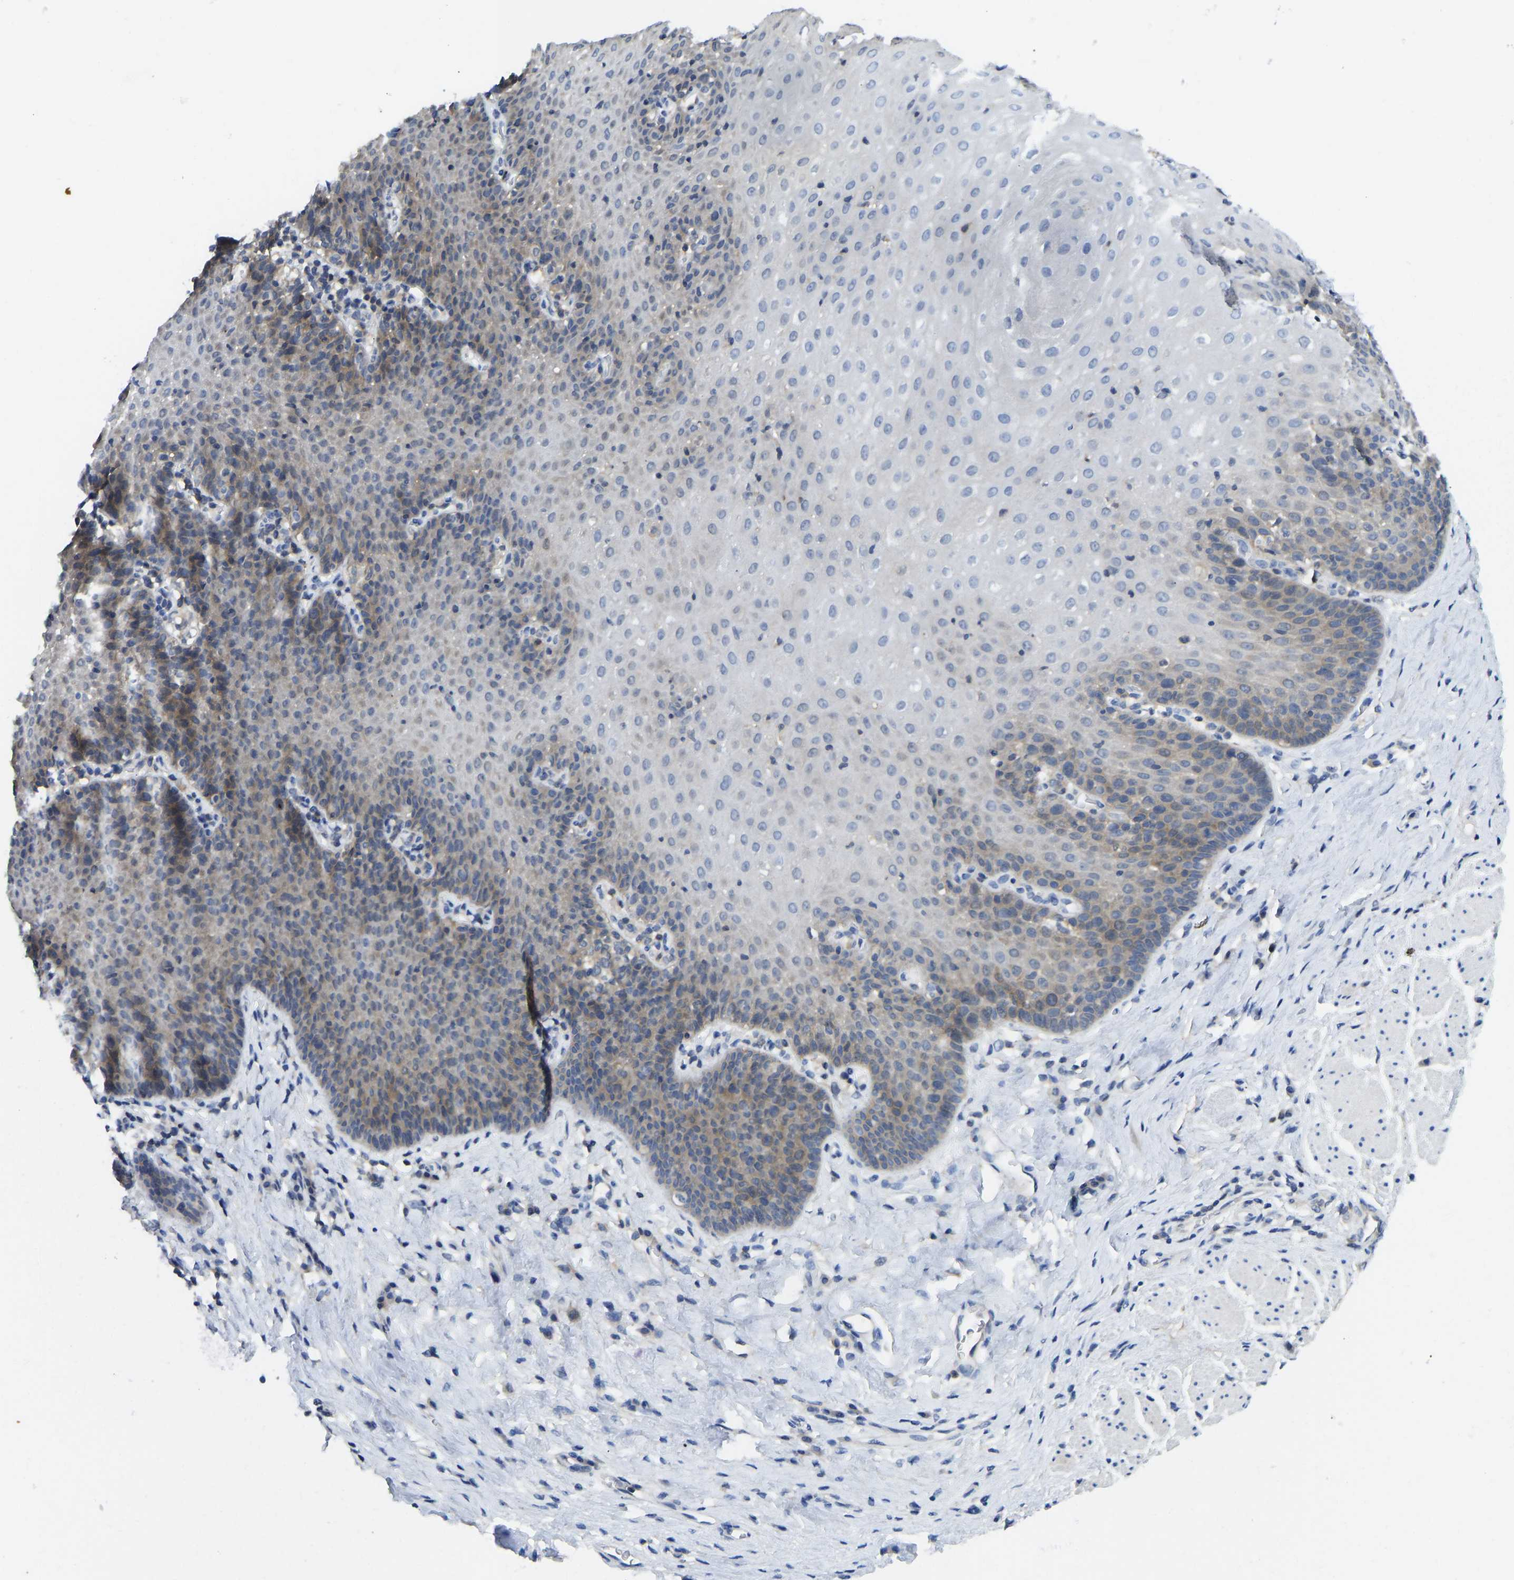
{"staining": {"intensity": "moderate", "quantity": "<25%", "location": "cytoplasmic/membranous"}, "tissue": "esophagus", "cell_type": "Squamous epithelial cells", "image_type": "normal", "snomed": [{"axis": "morphology", "description": "Normal tissue, NOS"}, {"axis": "topography", "description": "Esophagus"}], "caption": "Protein staining by immunohistochemistry (IHC) reveals moderate cytoplasmic/membranous expression in approximately <25% of squamous epithelial cells in unremarkable esophagus. (Stains: DAB in brown, nuclei in blue, Microscopy: brightfield microscopy at high magnification).", "gene": "NDRG3", "patient": {"sex": "female", "age": 61}}